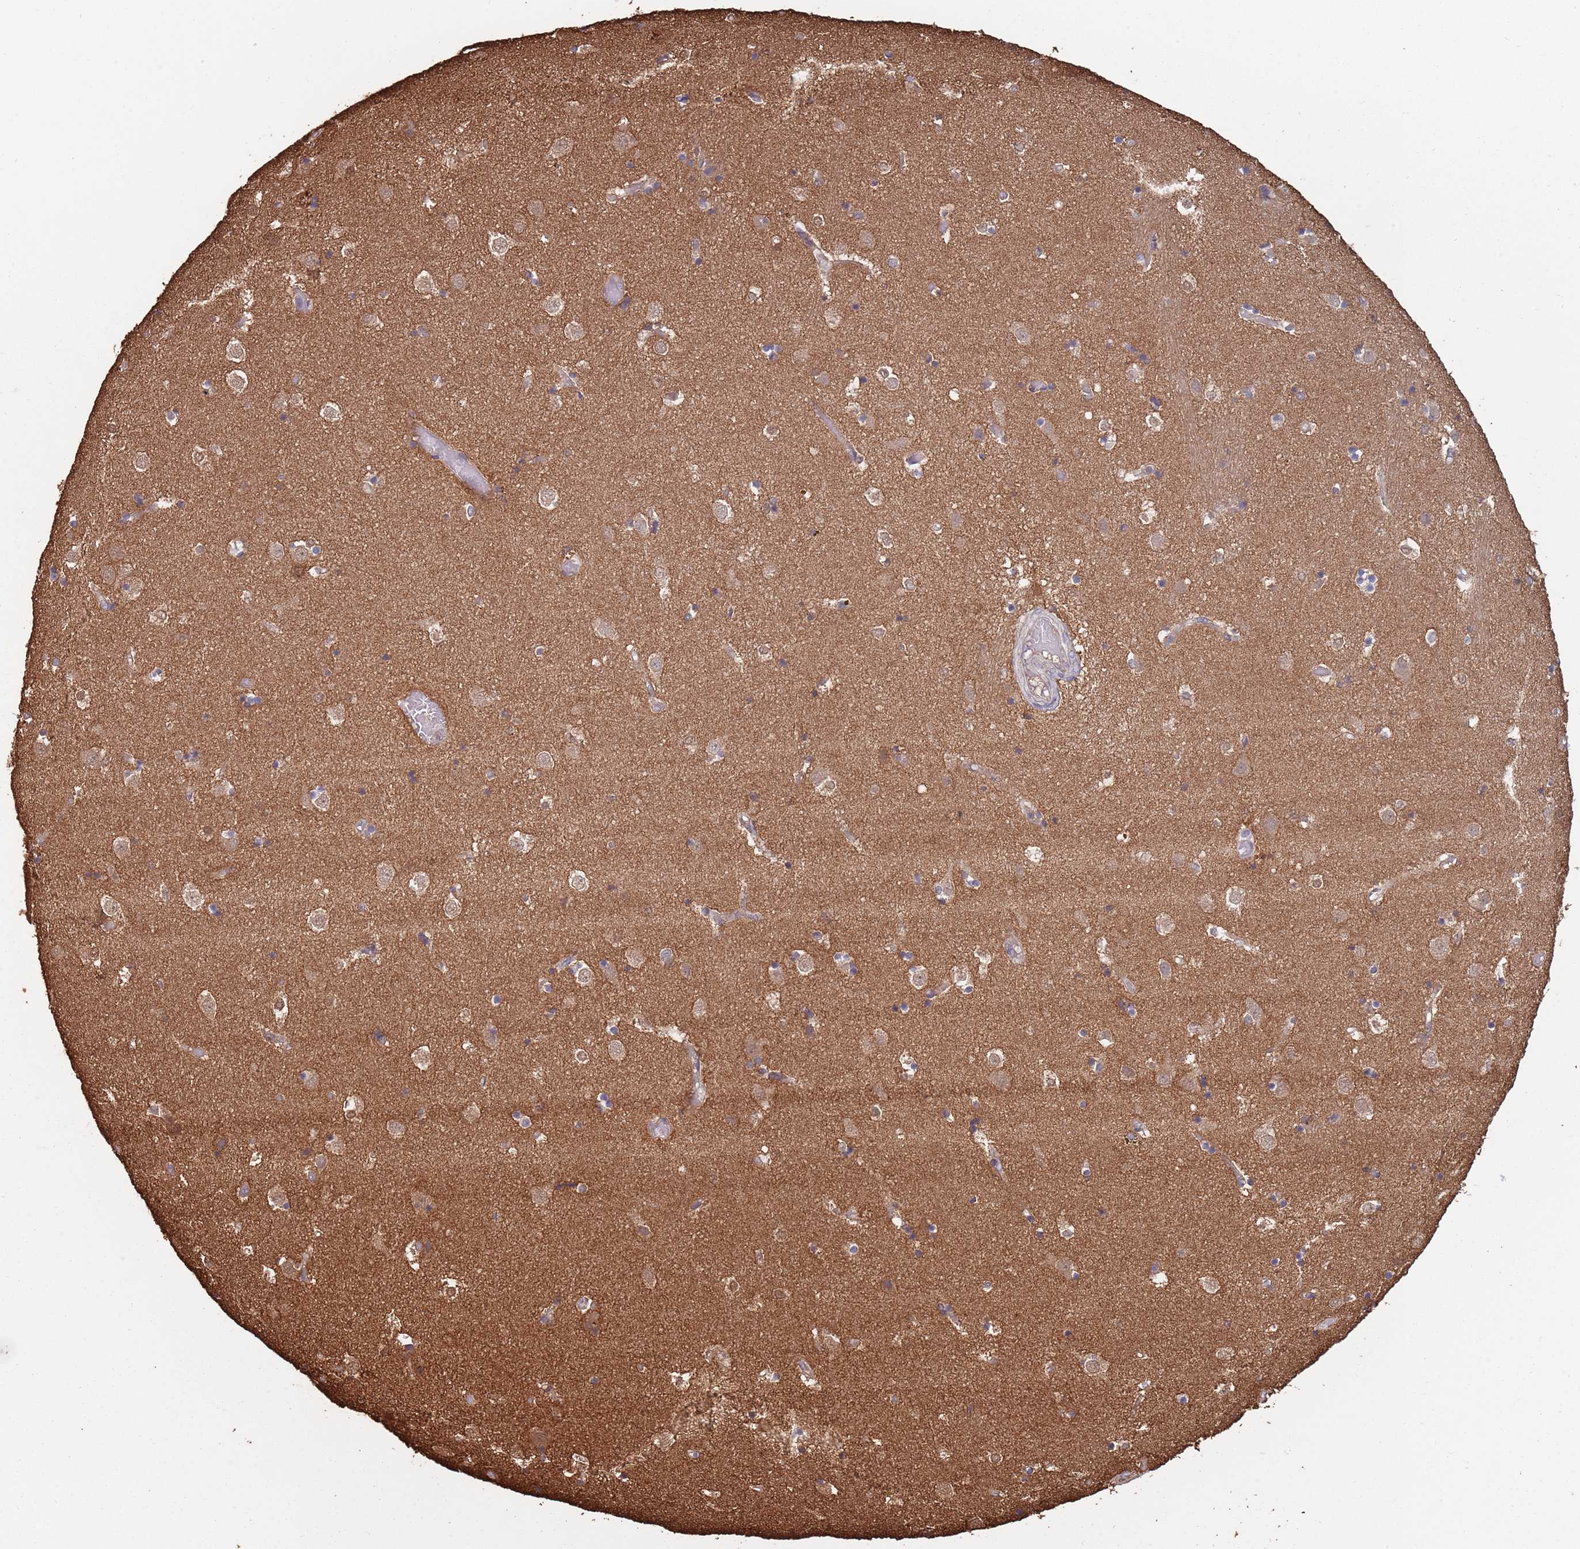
{"staining": {"intensity": "moderate", "quantity": "<25%", "location": "cytoplasmic/membranous"}, "tissue": "caudate", "cell_type": "Glial cells", "image_type": "normal", "snomed": [{"axis": "morphology", "description": "Normal tissue, NOS"}, {"axis": "topography", "description": "Lateral ventricle wall"}], "caption": "Glial cells show low levels of moderate cytoplasmic/membranous expression in approximately <25% of cells in normal human caudate.", "gene": "COG4", "patient": {"sex": "female", "age": 52}}